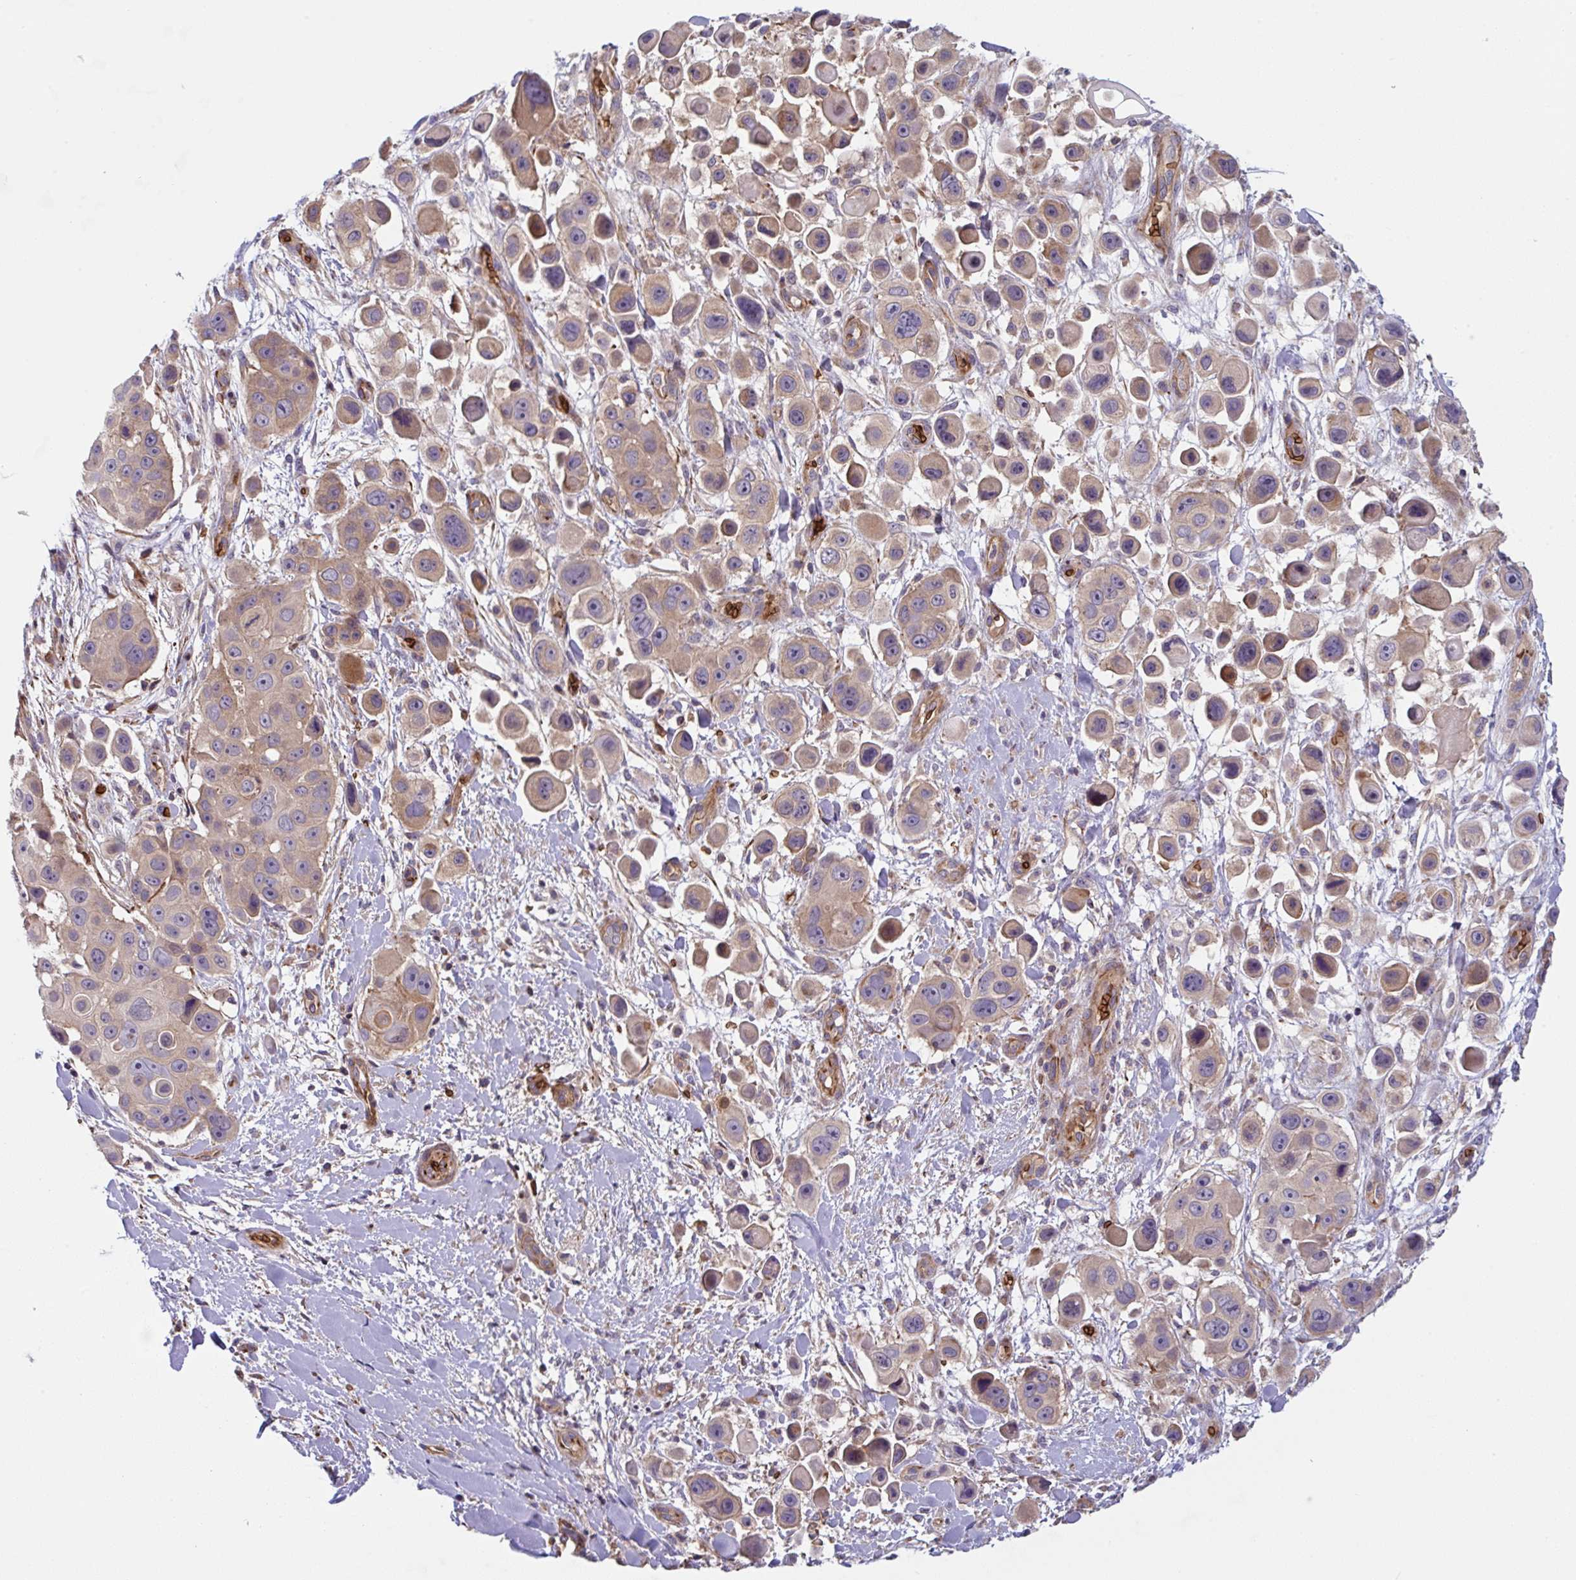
{"staining": {"intensity": "weak", "quantity": "25%-75%", "location": "cytoplasmic/membranous"}, "tissue": "skin cancer", "cell_type": "Tumor cells", "image_type": "cancer", "snomed": [{"axis": "morphology", "description": "Squamous cell carcinoma, NOS"}, {"axis": "topography", "description": "Skin"}], "caption": "Protein staining displays weak cytoplasmic/membranous expression in approximately 25%-75% of tumor cells in squamous cell carcinoma (skin).", "gene": "APOBEC3D", "patient": {"sex": "male", "age": 67}}